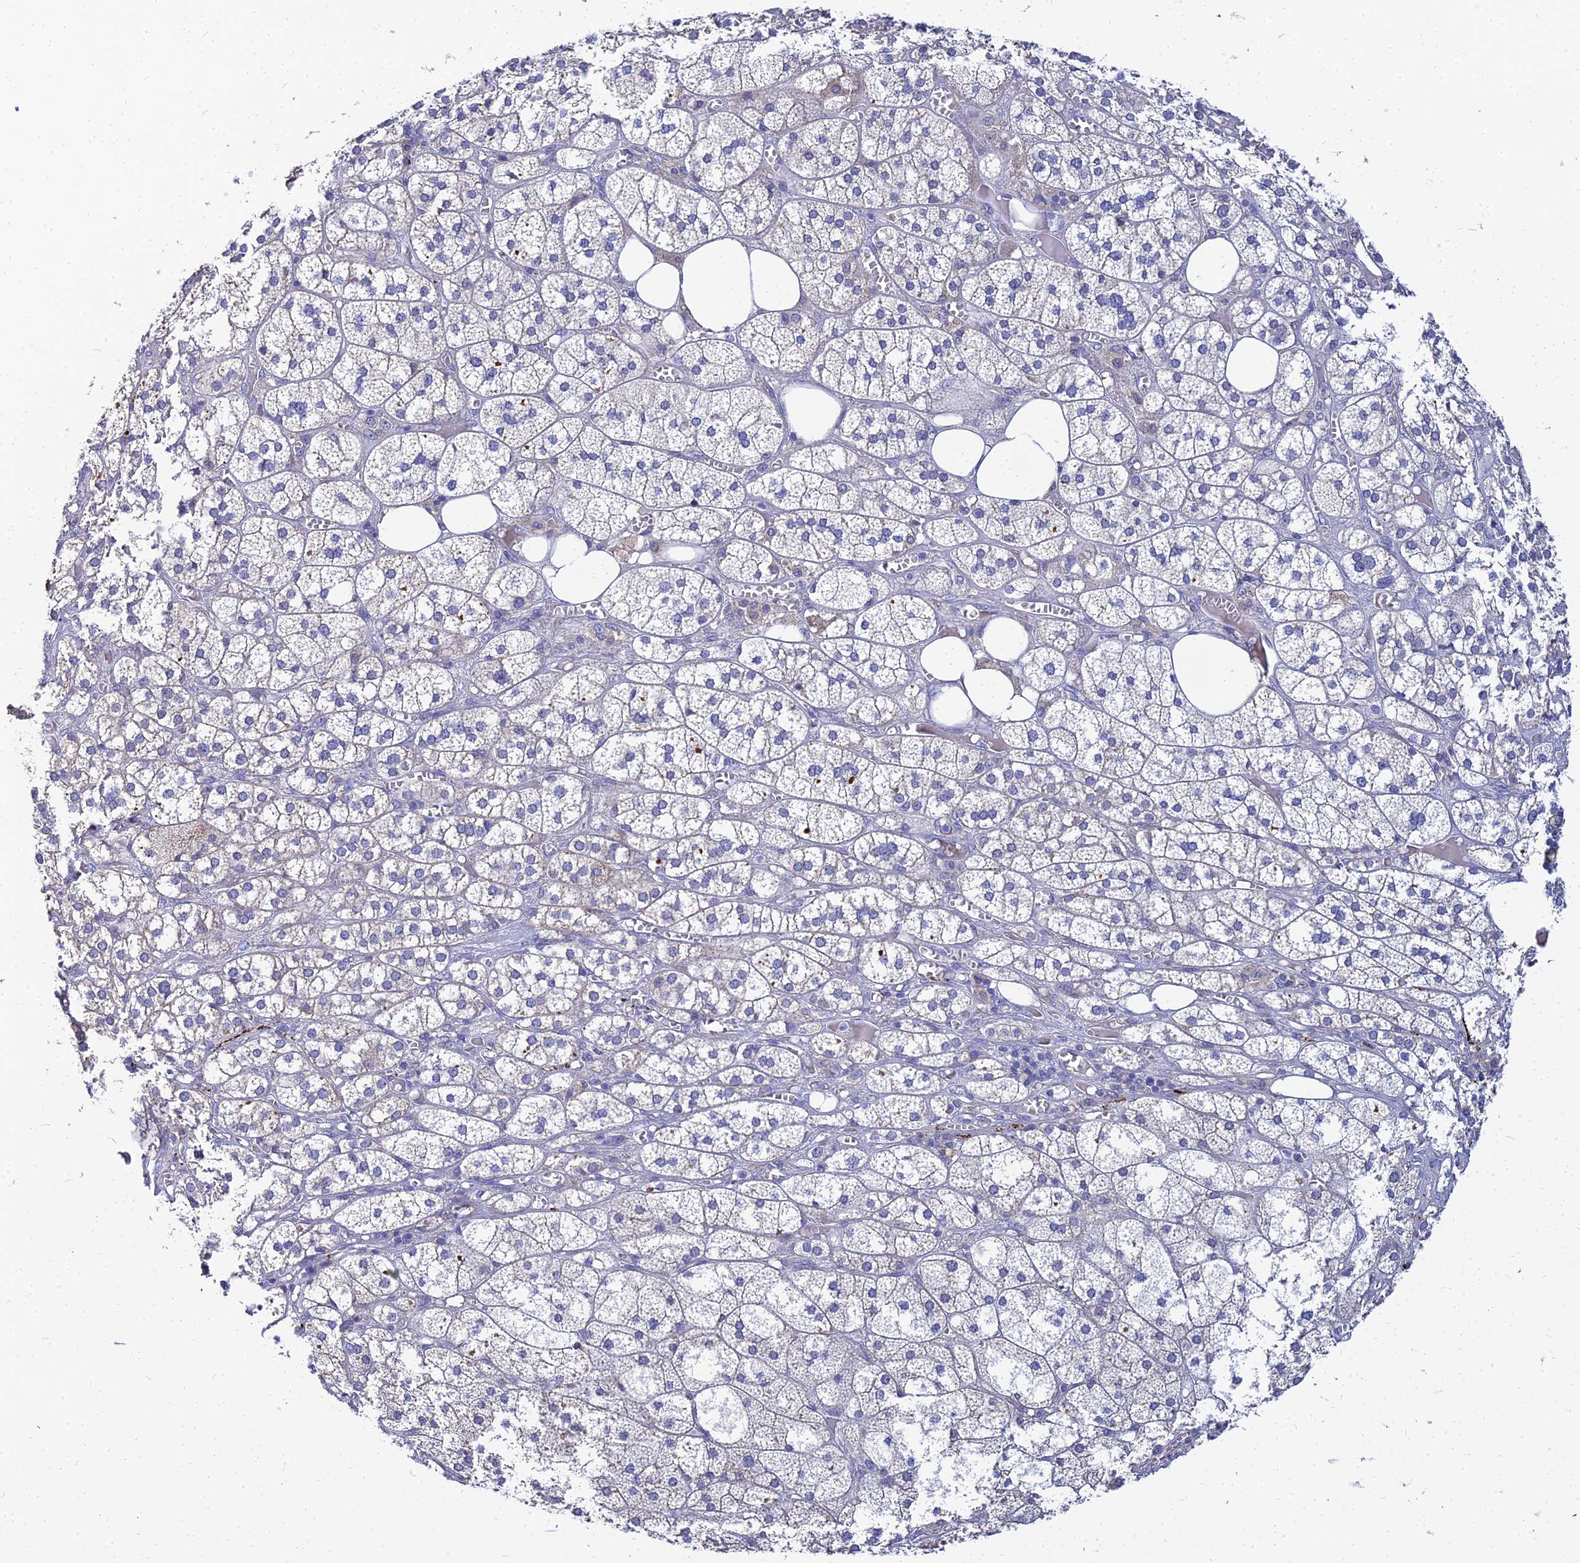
{"staining": {"intensity": "weak", "quantity": "25%-75%", "location": "cytoplasmic/membranous"}, "tissue": "adrenal gland", "cell_type": "Glandular cells", "image_type": "normal", "snomed": [{"axis": "morphology", "description": "Normal tissue, NOS"}, {"axis": "topography", "description": "Adrenal gland"}], "caption": "Immunohistochemical staining of unremarkable human adrenal gland reveals weak cytoplasmic/membranous protein staining in about 25%-75% of glandular cells. Ihc stains the protein of interest in brown and the nuclei are stained blue.", "gene": "NPY", "patient": {"sex": "female", "age": 61}}